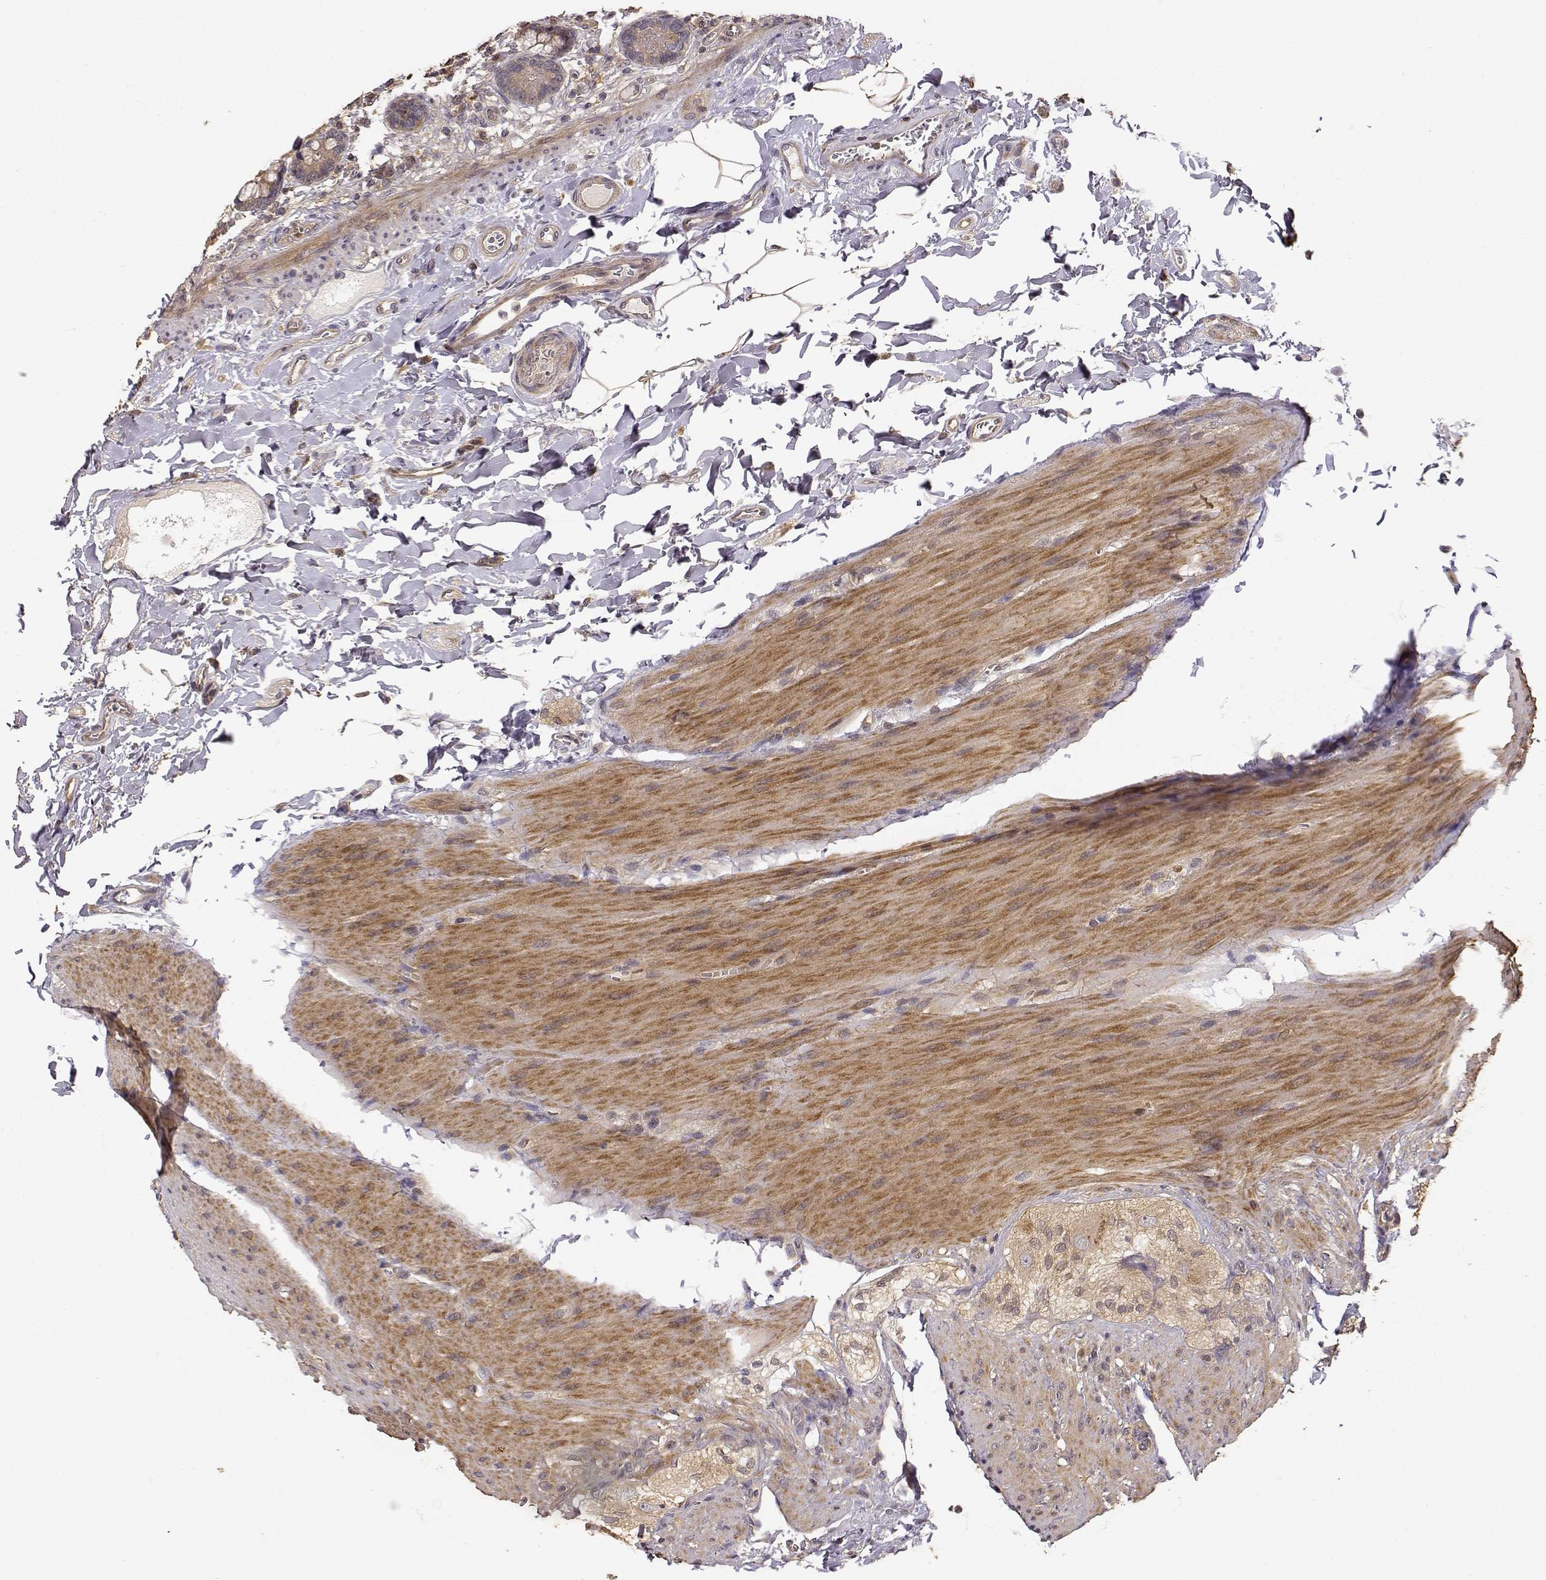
{"staining": {"intensity": "moderate", "quantity": ">75%", "location": "cytoplasmic/membranous"}, "tissue": "small intestine", "cell_type": "Glandular cells", "image_type": "normal", "snomed": [{"axis": "morphology", "description": "Normal tissue, NOS"}, {"axis": "topography", "description": "Small intestine"}], "caption": "The photomicrograph exhibits immunohistochemical staining of unremarkable small intestine. There is moderate cytoplasmic/membranous positivity is present in about >75% of glandular cells.", "gene": "CRIM1", "patient": {"sex": "female", "age": 56}}